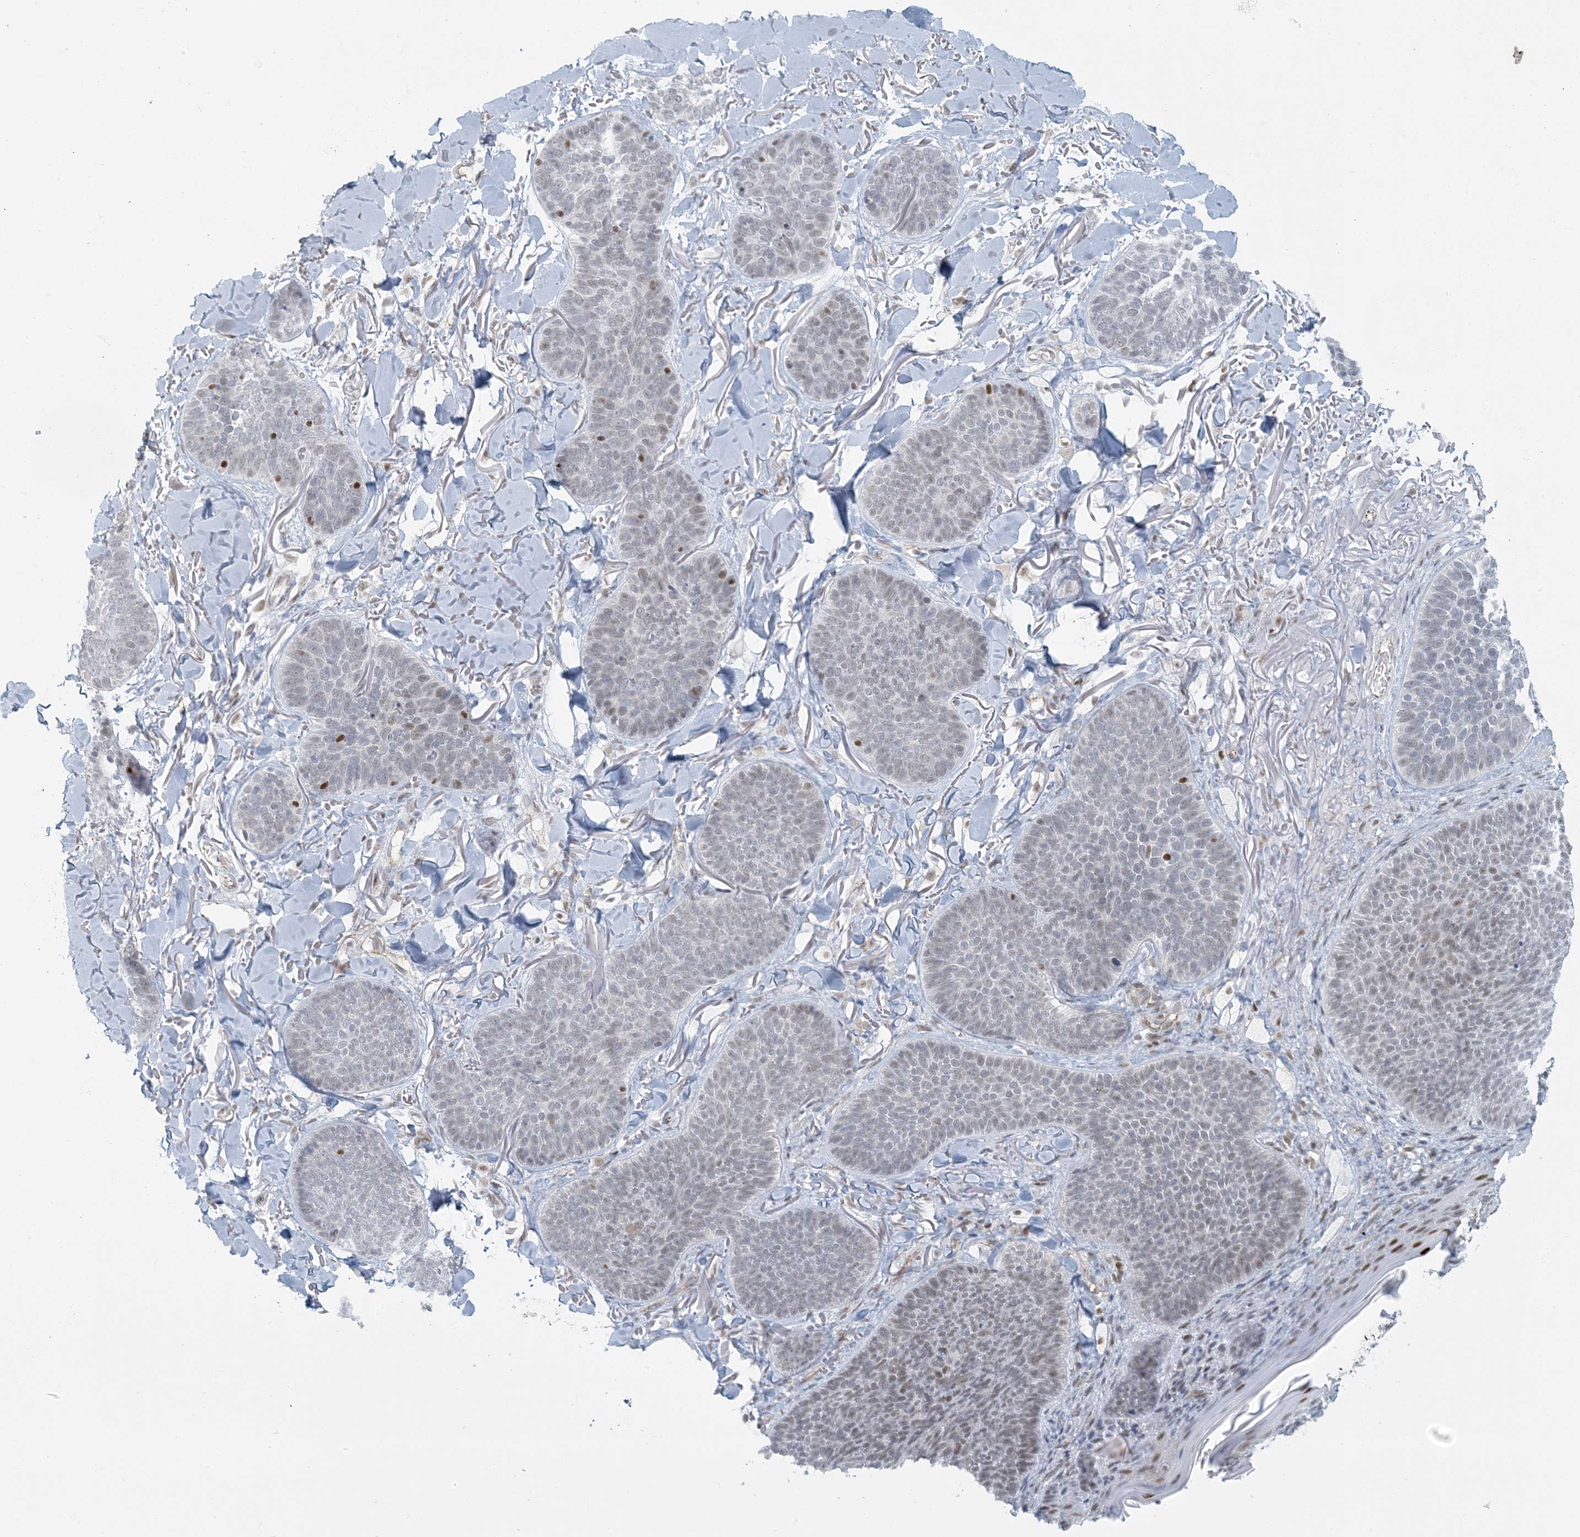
{"staining": {"intensity": "weak", "quantity": "<25%", "location": "nuclear"}, "tissue": "skin cancer", "cell_type": "Tumor cells", "image_type": "cancer", "snomed": [{"axis": "morphology", "description": "Basal cell carcinoma"}, {"axis": "topography", "description": "Skin"}], "caption": "Immunohistochemical staining of human basal cell carcinoma (skin) demonstrates no significant staining in tumor cells.", "gene": "AK9", "patient": {"sex": "male", "age": 85}}